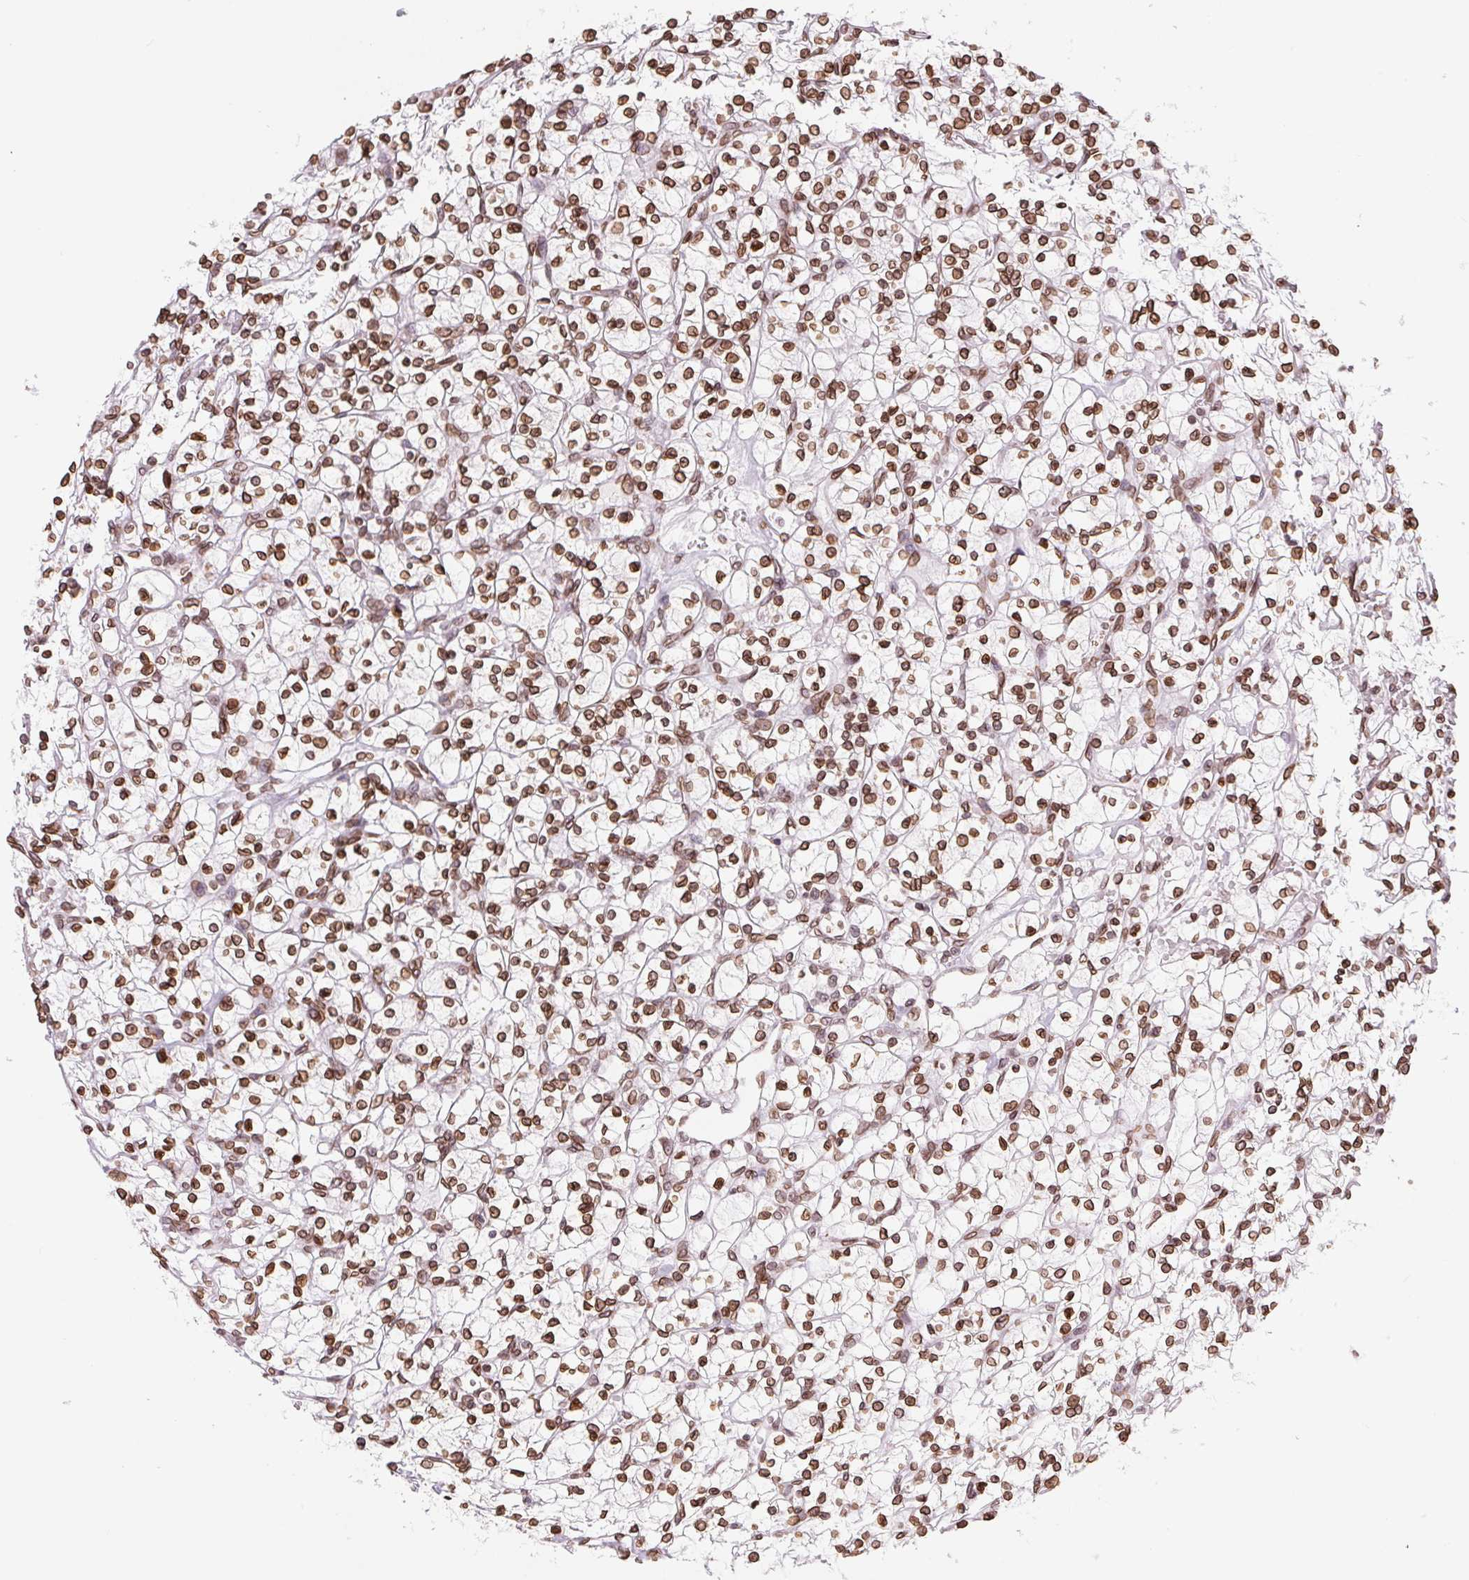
{"staining": {"intensity": "strong", "quantity": ">75%", "location": "cytoplasmic/membranous,nuclear"}, "tissue": "renal cancer", "cell_type": "Tumor cells", "image_type": "cancer", "snomed": [{"axis": "morphology", "description": "Adenocarcinoma, NOS"}, {"axis": "topography", "description": "Kidney"}], "caption": "The image reveals staining of adenocarcinoma (renal), revealing strong cytoplasmic/membranous and nuclear protein positivity (brown color) within tumor cells. Immunohistochemistry stains the protein of interest in brown and the nuclei are stained blue.", "gene": "LMNB2", "patient": {"sex": "female", "age": 64}}